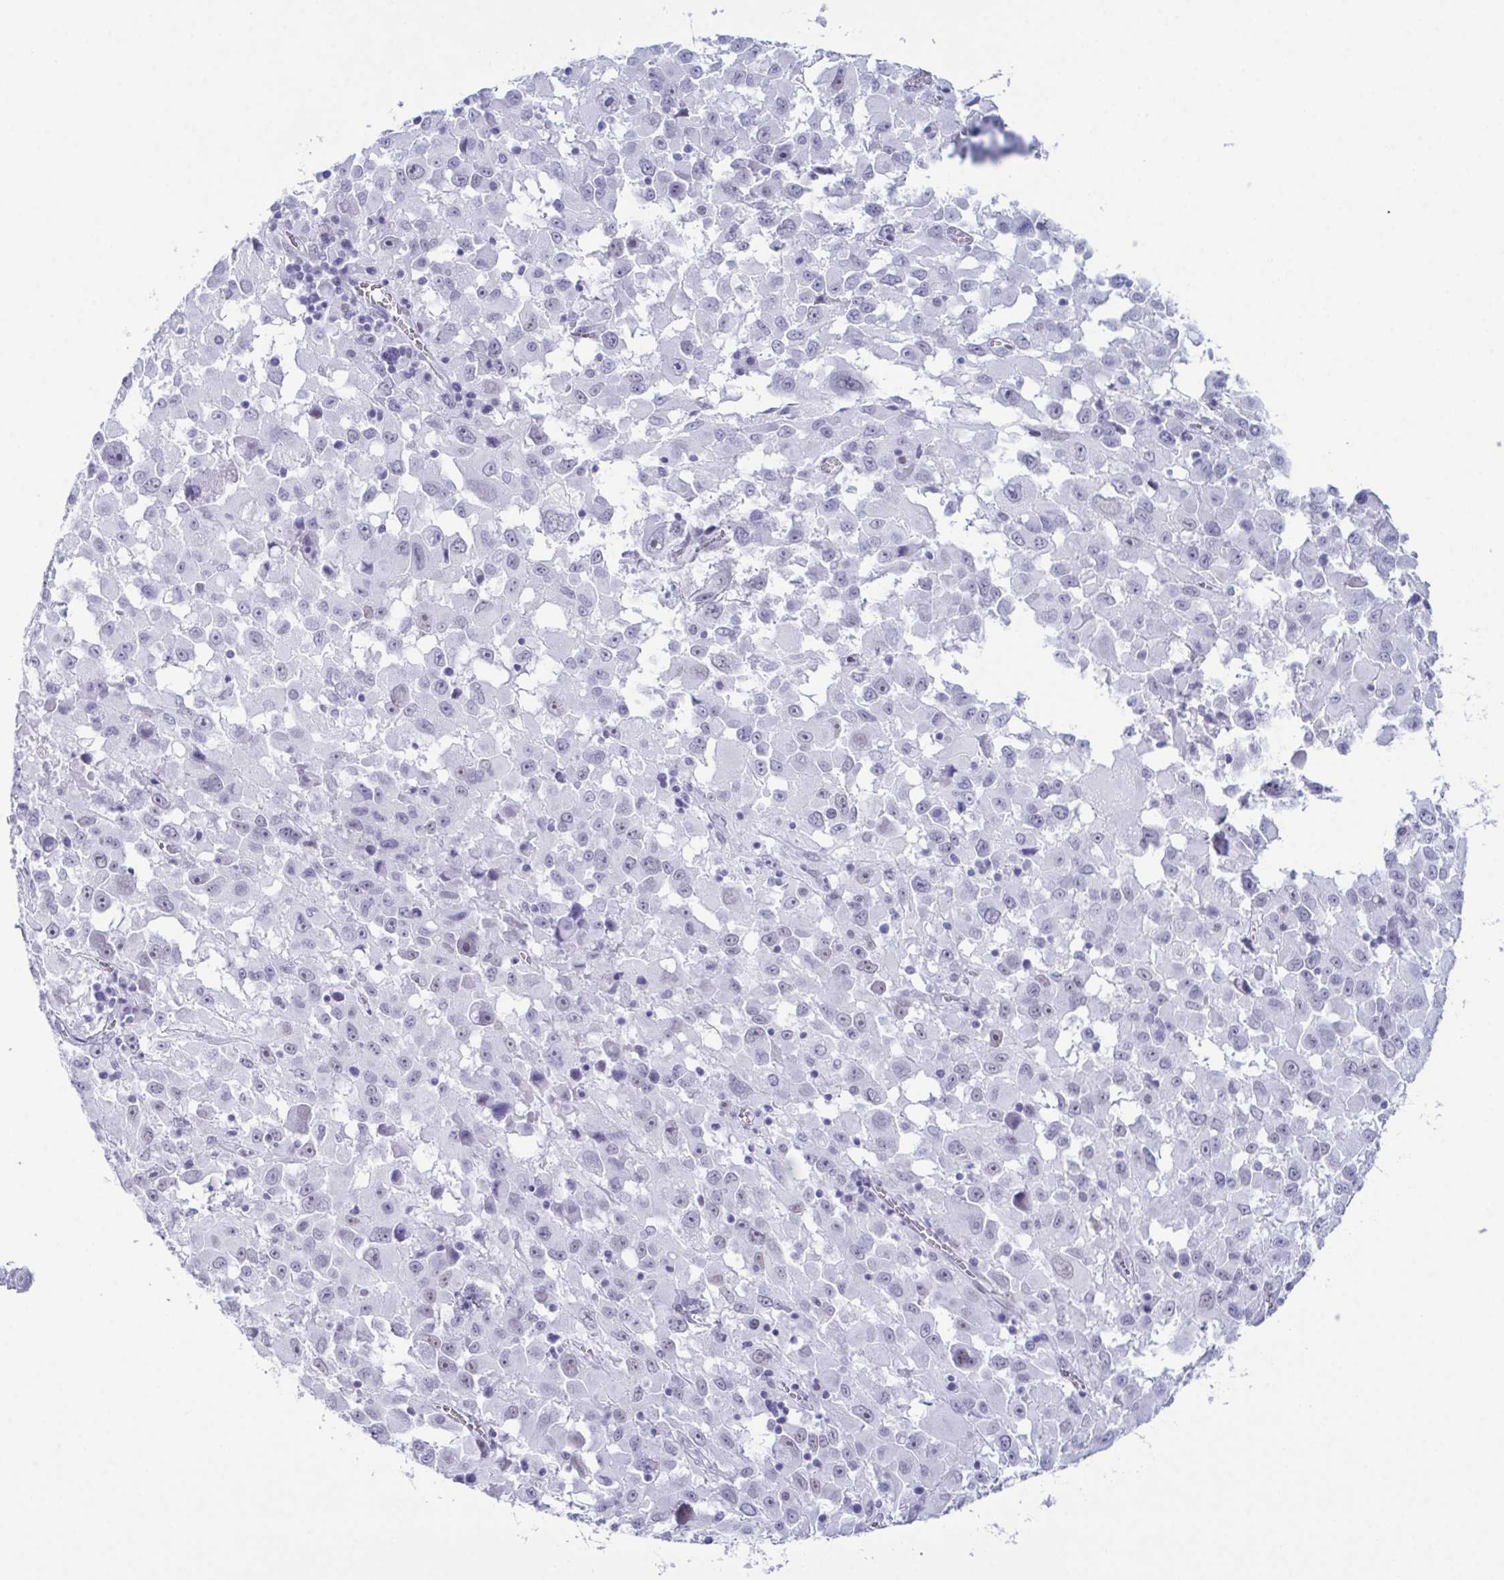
{"staining": {"intensity": "negative", "quantity": "none", "location": "none"}, "tissue": "melanoma", "cell_type": "Tumor cells", "image_type": "cancer", "snomed": [{"axis": "morphology", "description": "Malignant melanoma, Metastatic site"}, {"axis": "topography", "description": "Soft tissue"}], "caption": "High magnification brightfield microscopy of melanoma stained with DAB (brown) and counterstained with hematoxylin (blue): tumor cells show no significant positivity.", "gene": "SUGP2", "patient": {"sex": "male", "age": 50}}